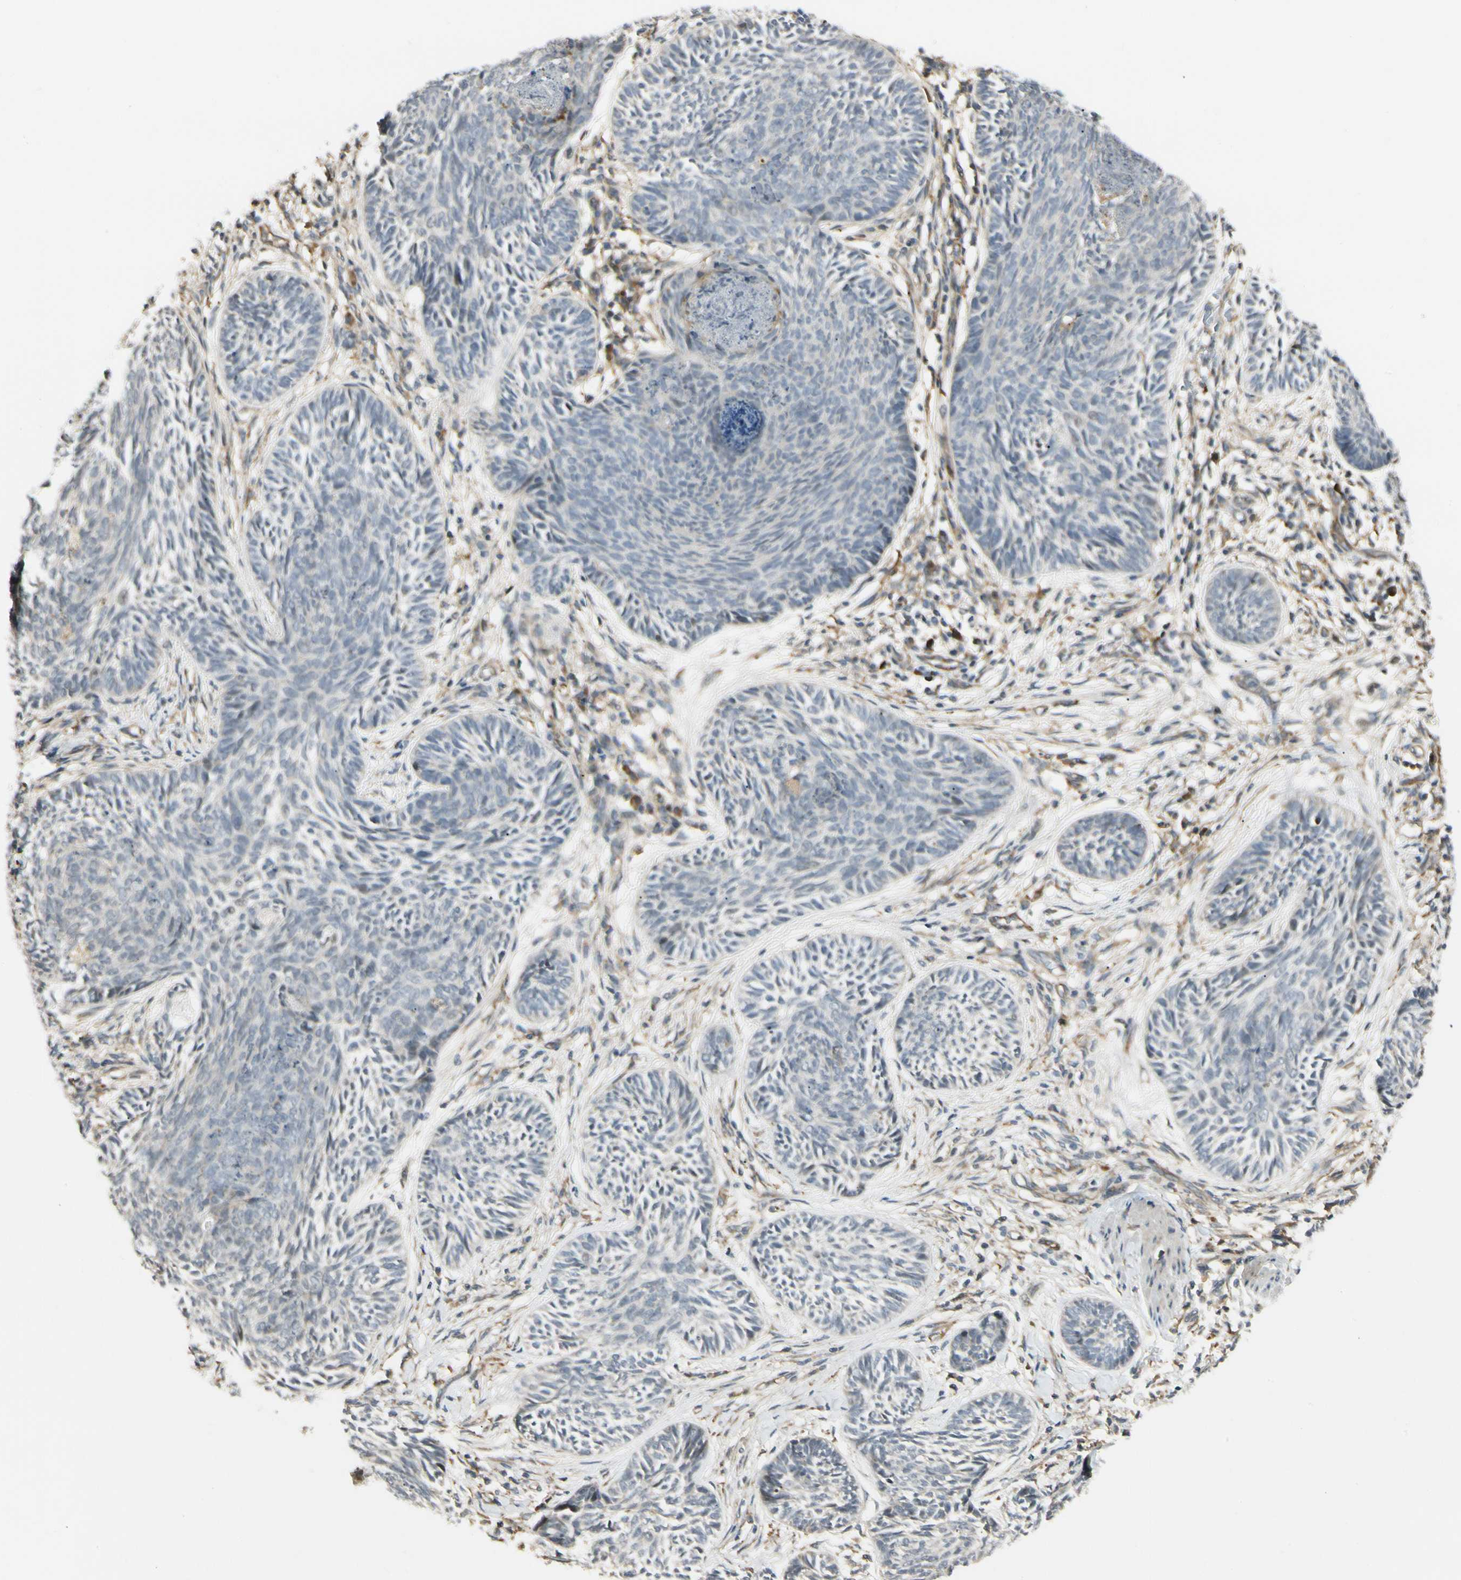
{"staining": {"intensity": "negative", "quantity": "none", "location": "none"}, "tissue": "skin cancer", "cell_type": "Tumor cells", "image_type": "cancer", "snomed": [{"axis": "morphology", "description": "Papilloma, NOS"}, {"axis": "morphology", "description": "Basal cell carcinoma"}, {"axis": "topography", "description": "Skin"}], "caption": "Papilloma (skin) was stained to show a protein in brown. There is no significant positivity in tumor cells.", "gene": "FNDC3B", "patient": {"sex": "male", "age": 87}}